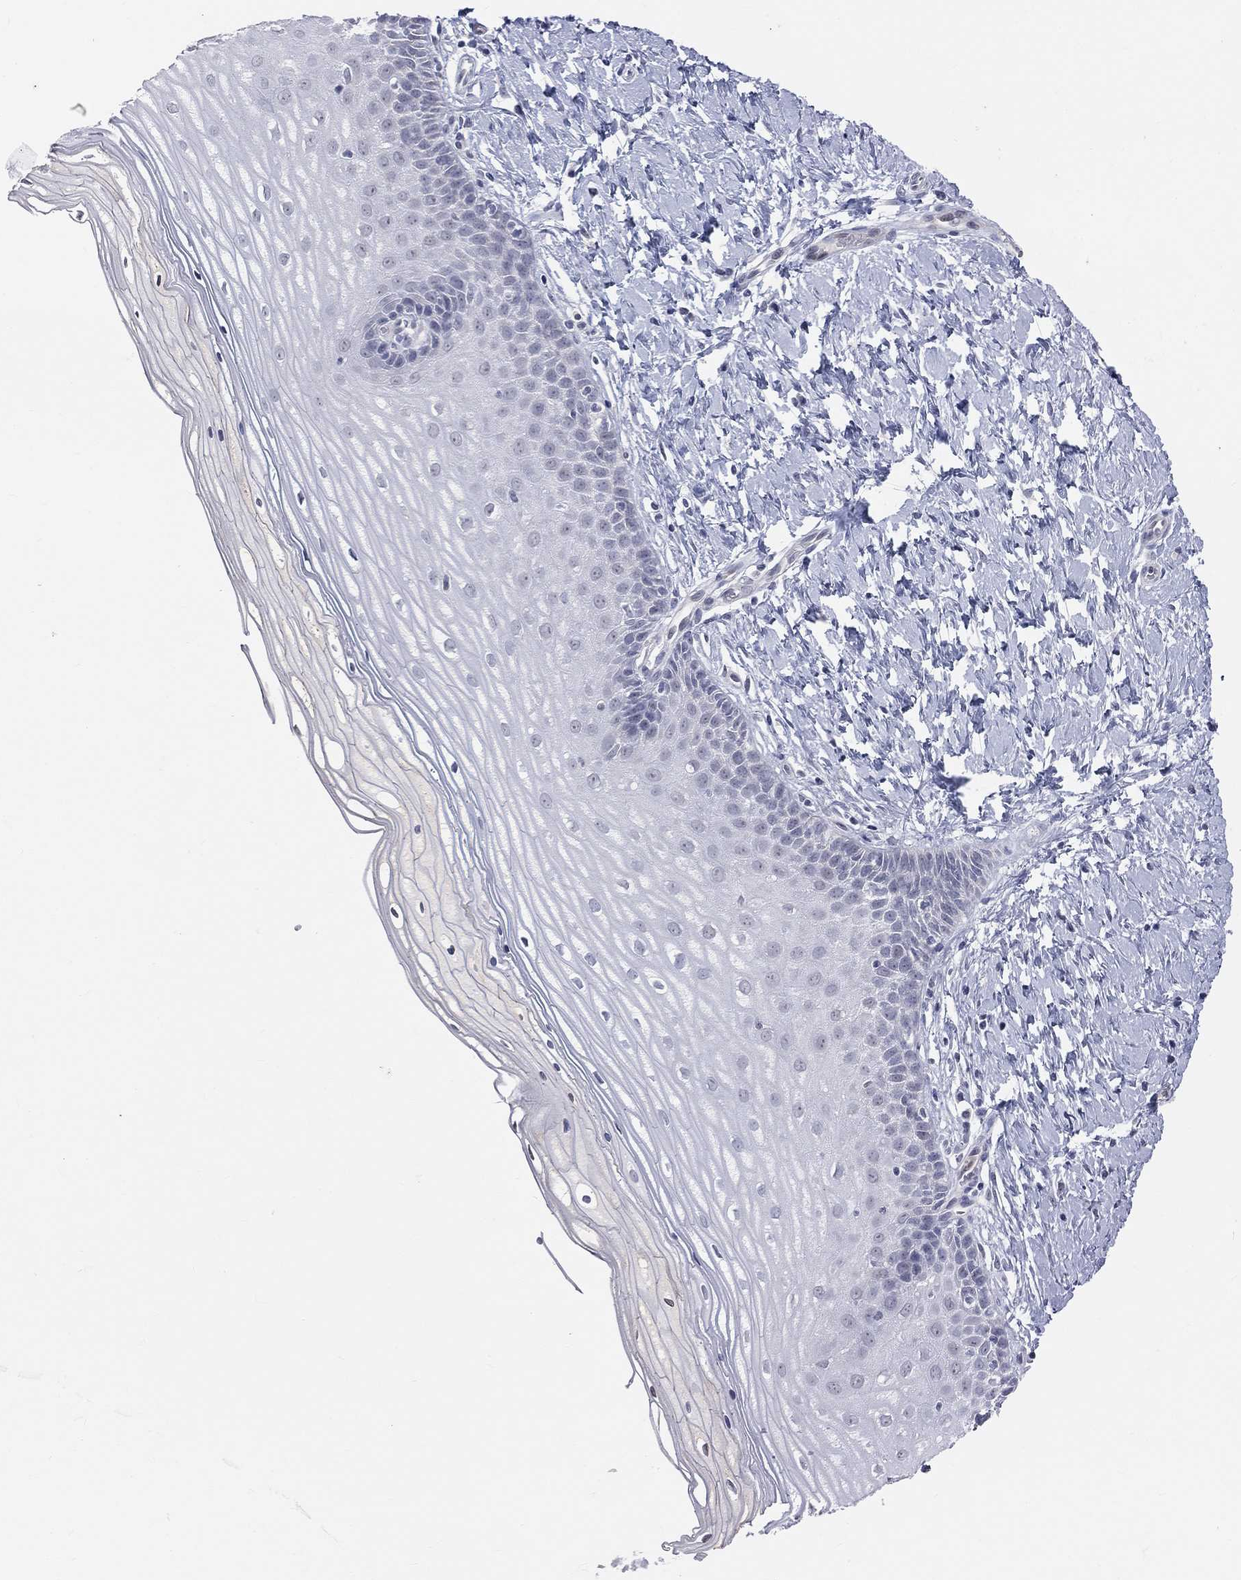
{"staining": {"intensity": "negative", "quantity": "none", "location": "none"}, "tissue": "cervix", "cell_type": "Glandular cells", "image_type": "normal", "snomed": [{"axis": "morphology", "description": "Normal tissue, NOS"}, {"axis": "topography", "description": "Cervix"}], "caption": "High power microscopy image of an immunohistochemistry (IHC) micrograph of normal cervix, revealing no significant staining in glandular cells.", "gene": "CD22", "patient": {"sex": "female", "age": 37}}